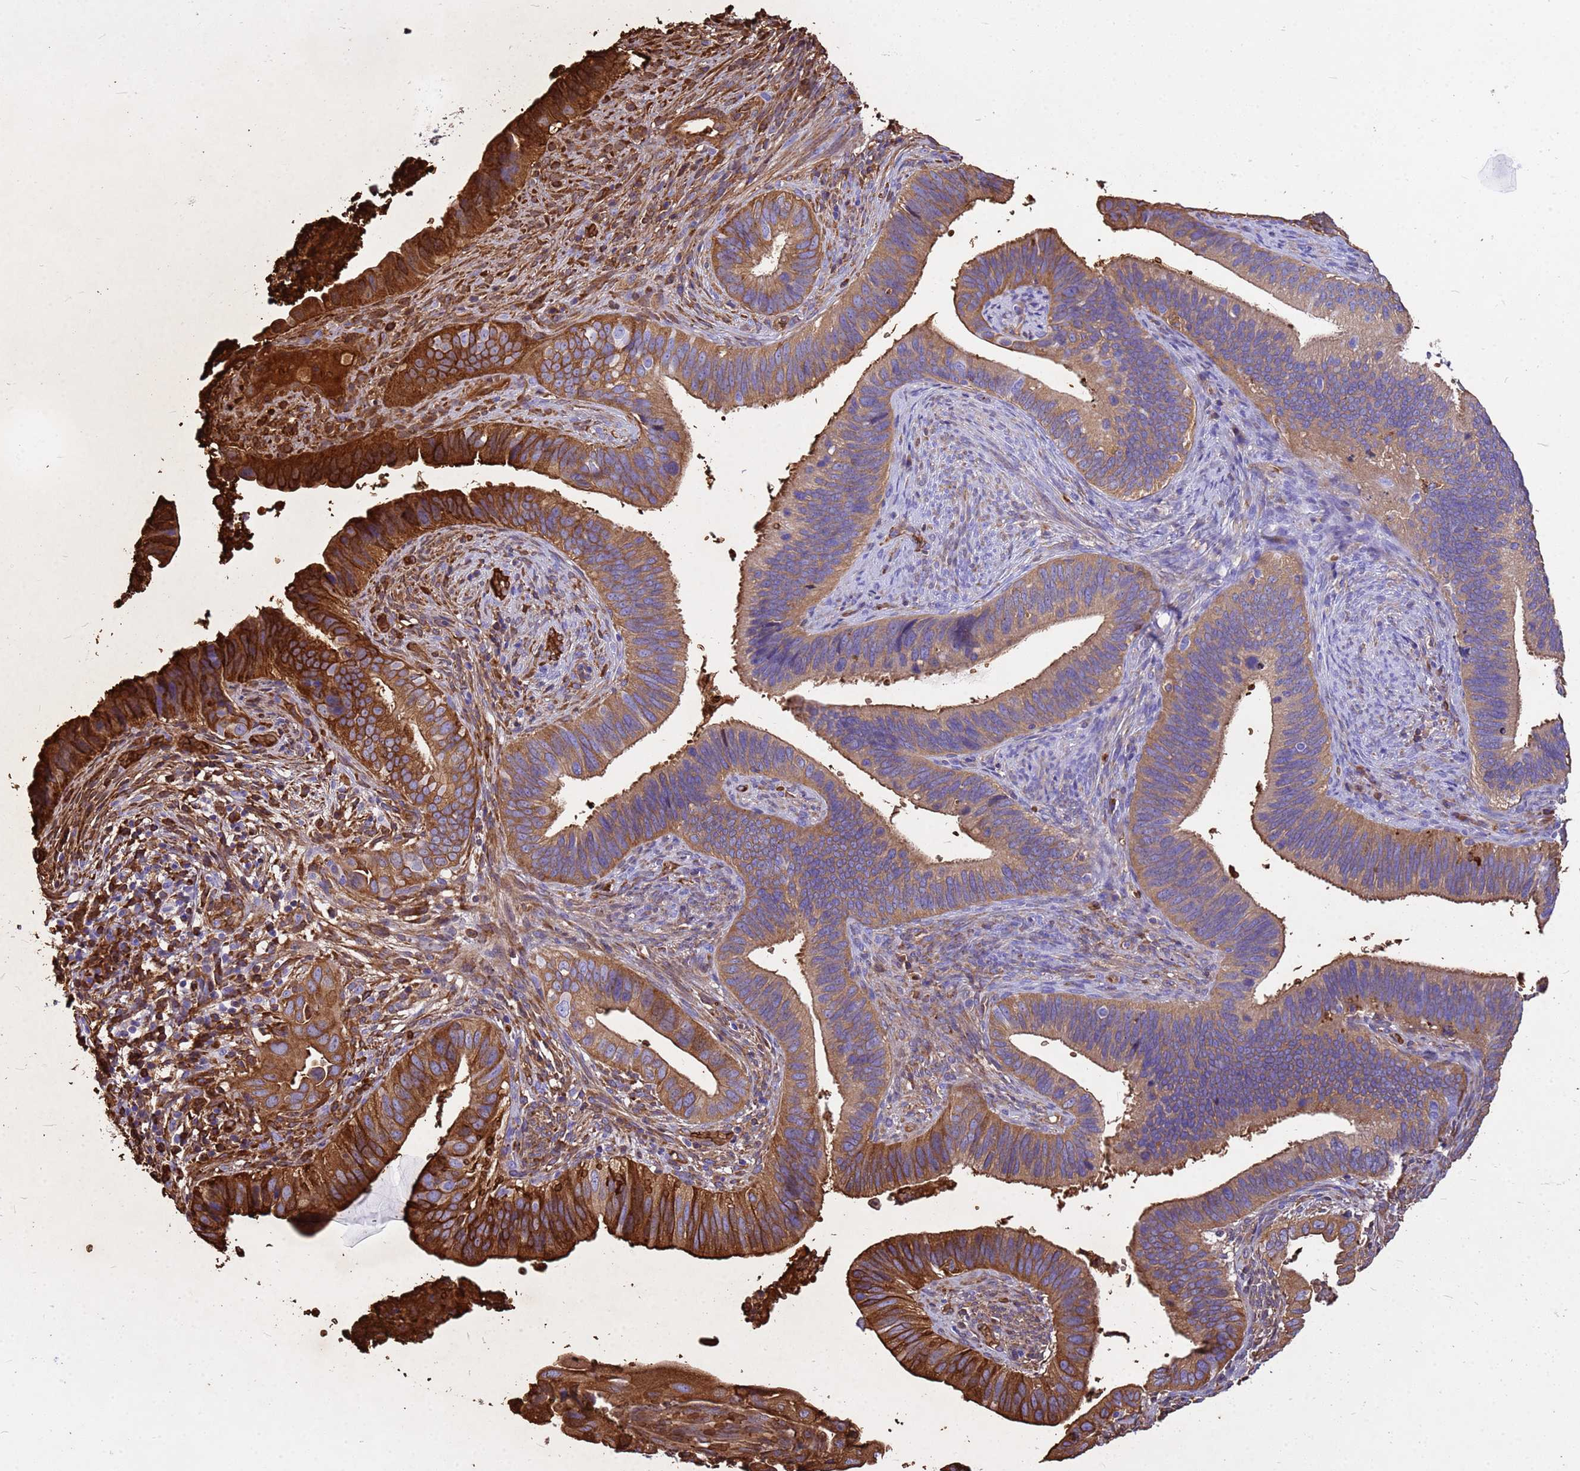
{"staining": {"intensity": "strong", "quantity": "25%-75%", "location": "cytoplasmic/membranous"}, "tissue": "cervical cancer", "cell_type": "Tumor cells", "image_type": "cancer", "snomed": [{"axis": "morphology", "description": "Adenocarcinoma, NOS"}, {"axis": "topography", "description": "Cervix"}], "caption": "Cervical cancer (adenocarcinoma) tissue demonstrates strong cytoplasmic/membranous expression in approximately 25%-75% of tumor cells, visualized by immunohistochemistry. (DAB IHC, brown staining for protein, blue staining for nuclei).", "gene": "HBA2", "patient": {"sex": "female", "age": 42}}